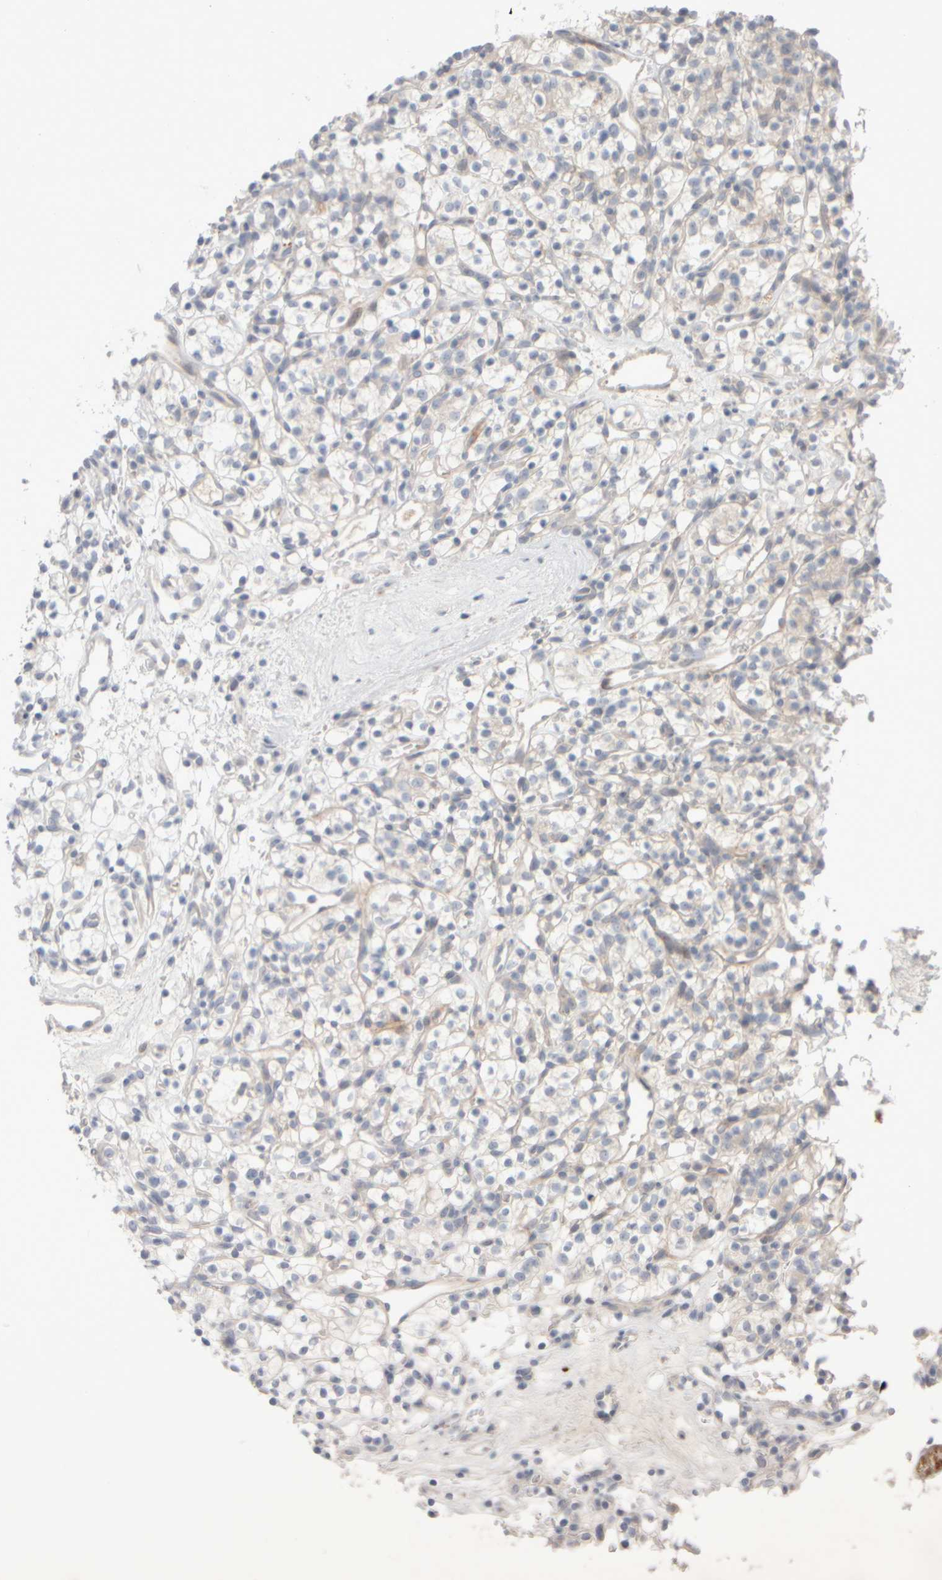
{"staining": {"intensity": "negative", "quantity": "none", "location": "none"}, "tissue": "renal cancer", "cell_type": "Tumor cells", "image_type": "cancer", "snomed": [{"axis": "morphology", "description": "Adenocarcinoma, NOS"}, {"axis": "topography", "description": "Kidney"}], "caption": "This is a histopathology image of IHC staining of renal cancer (adenocarcinoma), which shows no positivity in tumor cells. (DAB IHC, high magnification).", "gene": "CHADL", "patient": {"sex": "female", "age": 57}}